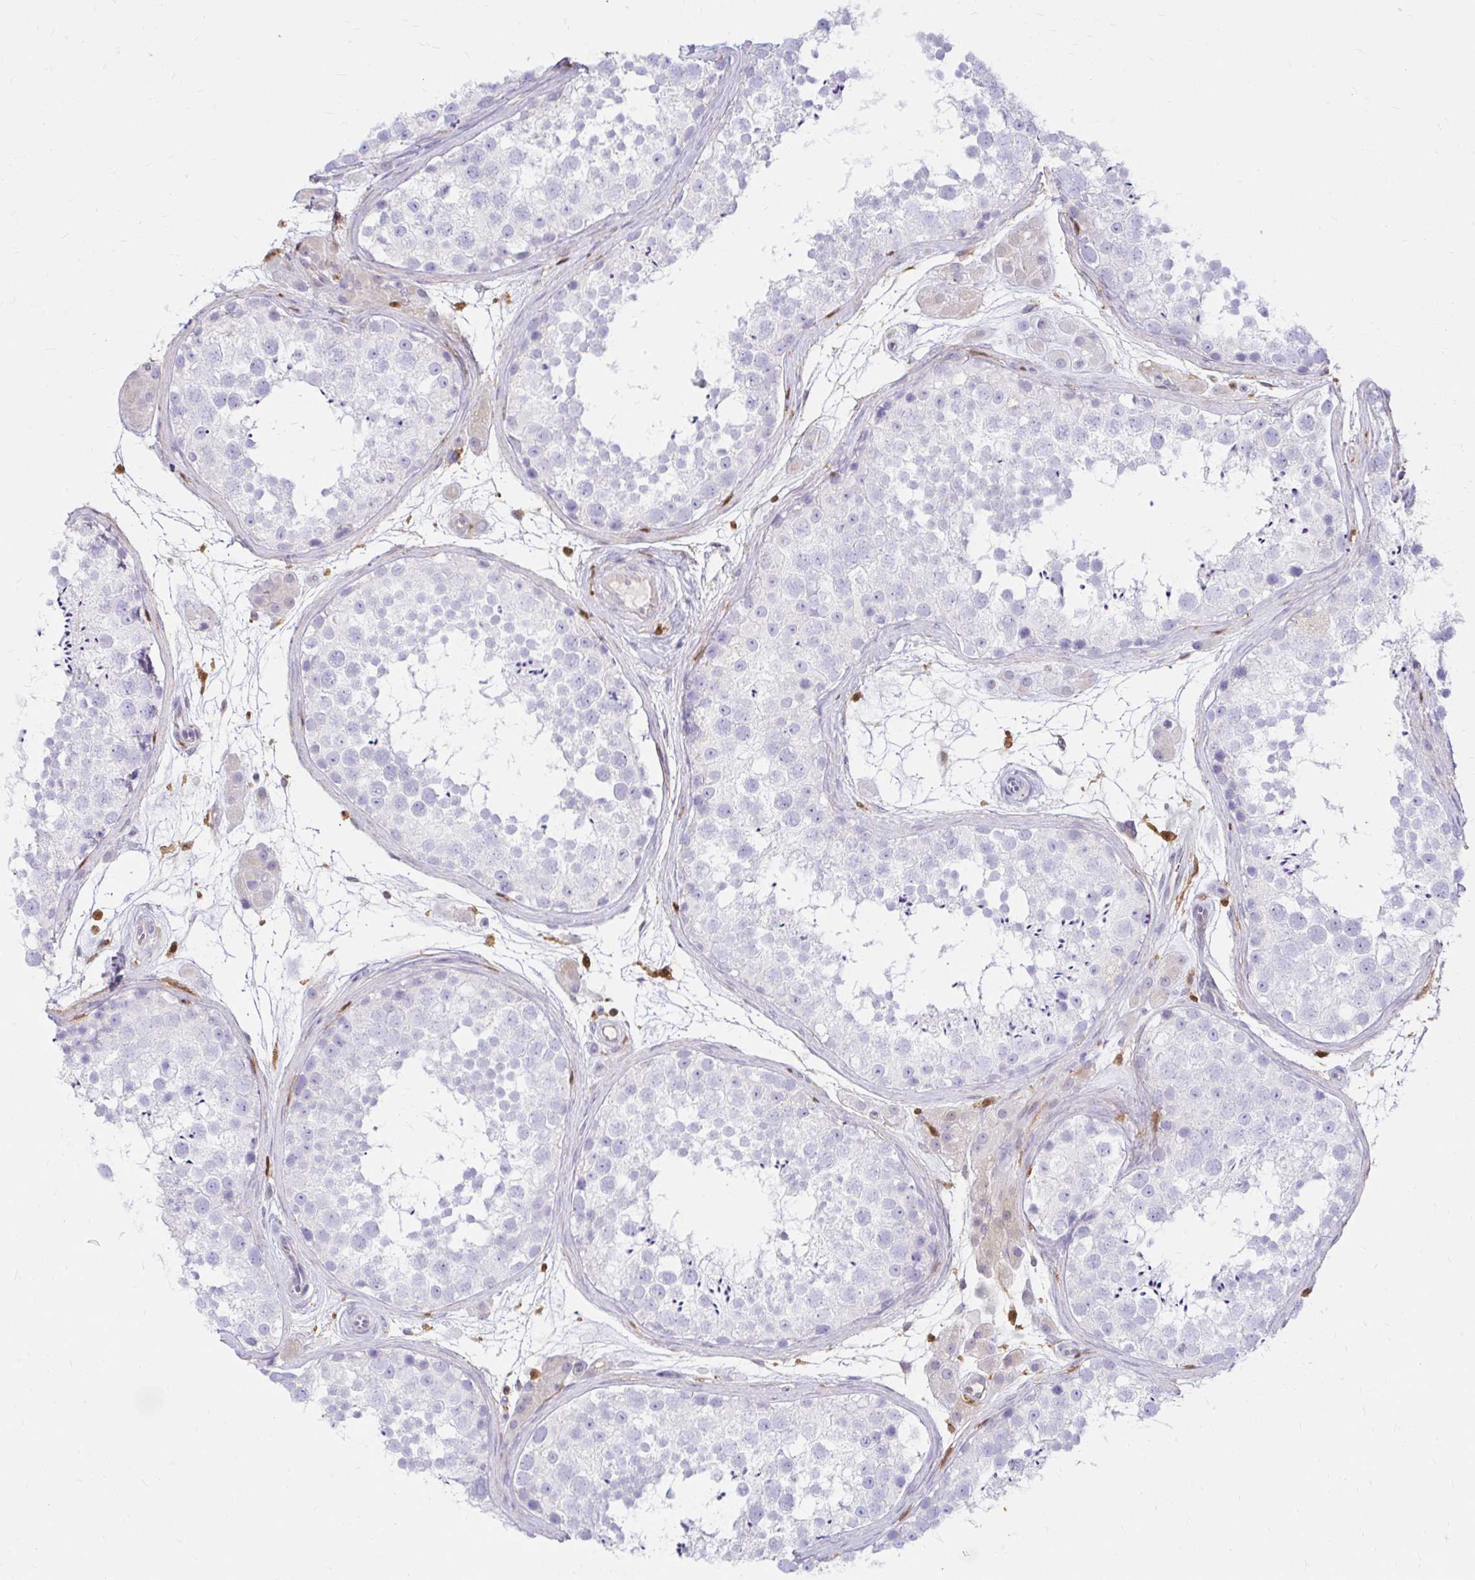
{"staining": {"intensity": "negative", "quantity": "none", "location": "none"}, "tissue": "testis", "cell_type": "Cells in seminiferous ducts", "image_type": "normal", "snomed": [{"axis": "morphology", "description": "Normal tissue, NOS"}, {"axis": "topography", "description": "Testis"}], "caption": "High magnification brightfield microscopy of unremarkable testis stained with DAB (brown) and counterstained with hematoxylin (blue): cells in seminiferous ducts show no significant staining. (DAB (3,3'-diaminobenzidine) immunohistochemistry (IHC) with hematoxylin counter stain).", "gene": "PYCARD", "patient": {"sex": "male", "age": 41}}